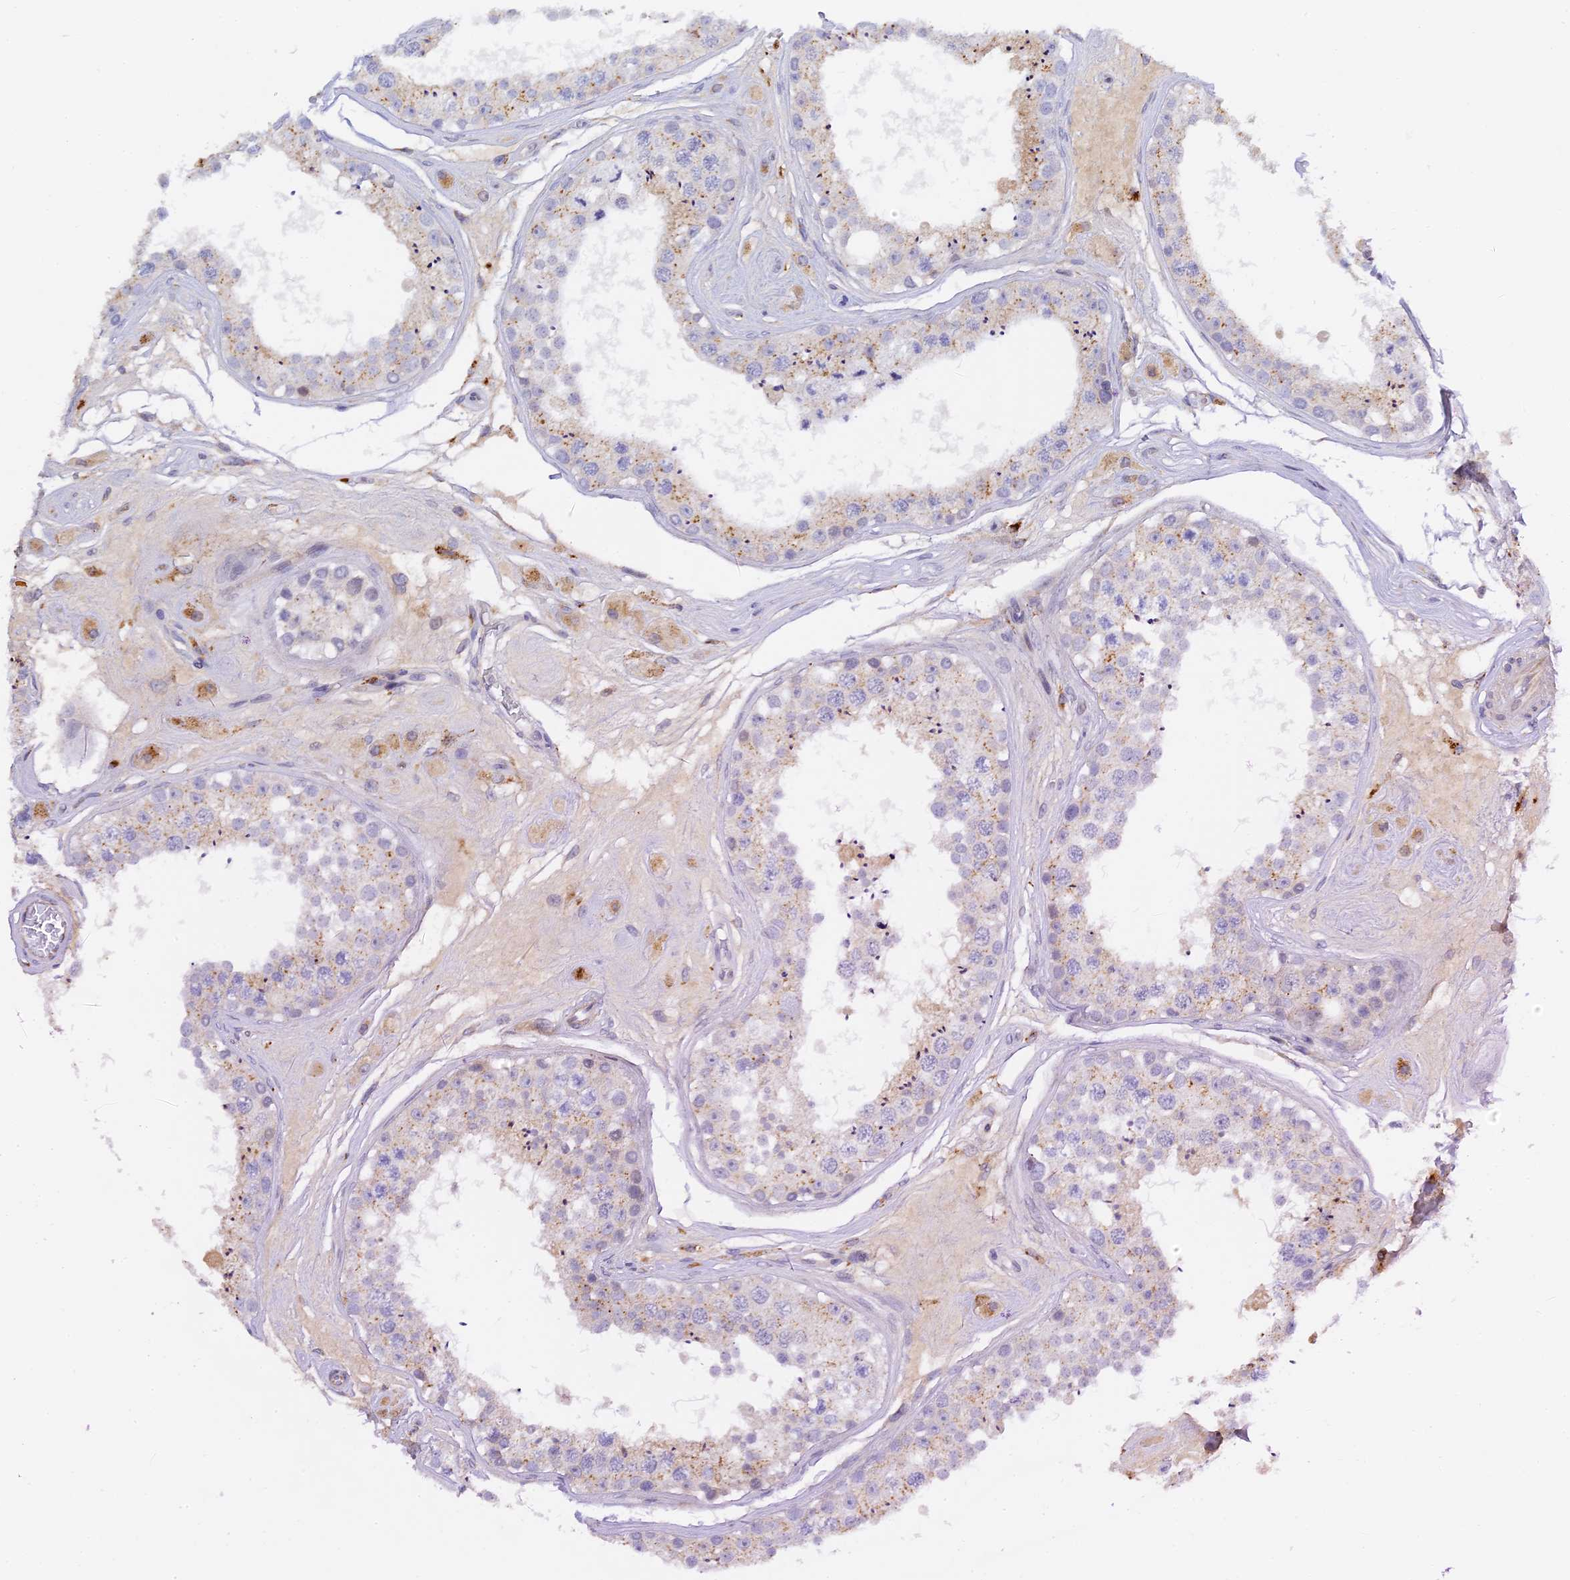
{"staining": {"intensity": "weak", "quantity": "25%-75%", "location": "cytoplasmic/membranous"}, "tissue": "testis", "cell_type": "Cells in seminiferous ducts", "image_type": "normal", "snomed": [{"axis": "morphology", "description": "Normal tissue, NOS"}, {"axis": "topography", "description": "Testis"}], "caption": "The micrograph demonstrates staining of normal testis, revealing weak cytoplasmic/membranous protein staining (brown color) within cells in seminiferous ducts. (DAB = brown stain, brightfield microscopy at high magnification).", "gene": "RPGRIP1L", "patient": {"sex": "male", "age": 25}}